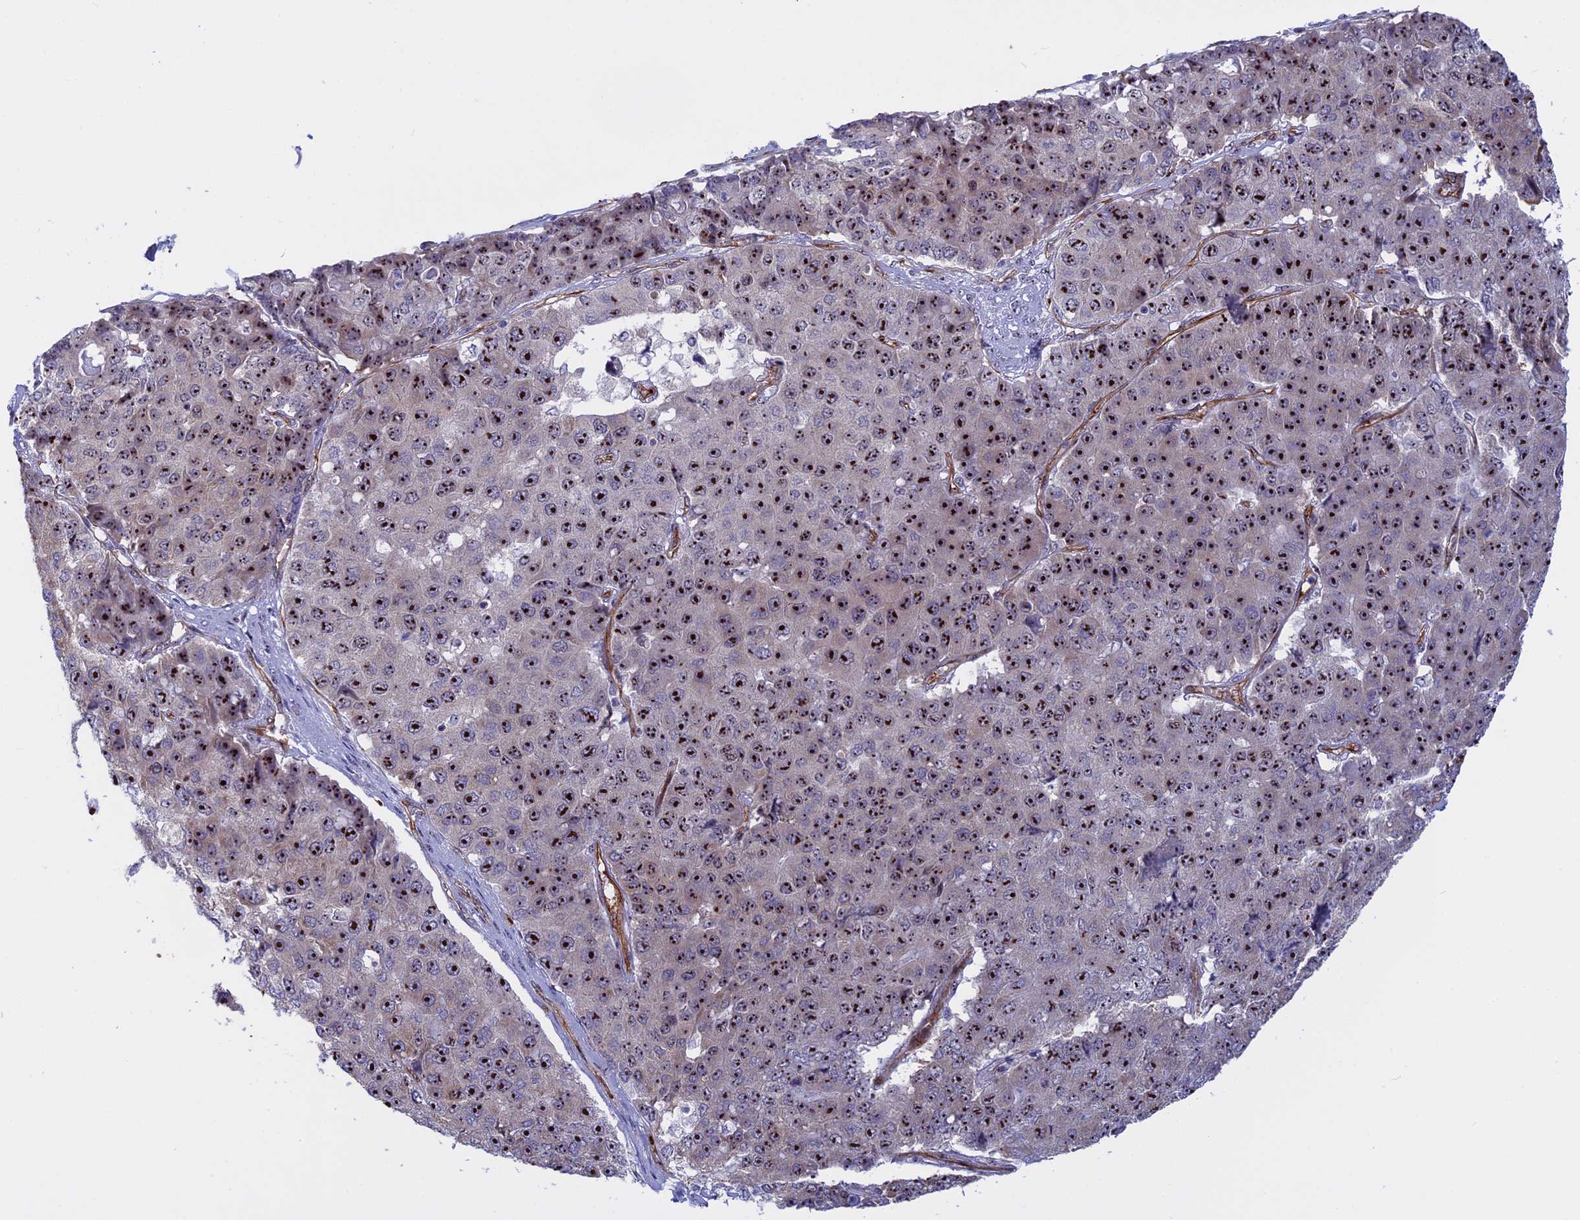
{"staining": {"intensity": "strong", "quantity": ">75%", "location": "nuclear"}, "tissue": "pancreatic cancer", "cell_type": "Tumor cells", "image_type": "cancer", "snomed": [{"axis": "morphology", "description": "Adenocarcinoma, NOS"}, {"axis": "topography", "description": "Pancreas"}], "caption": "Strong nuclear protein expression is present in approximately >75% of tumor cells in pancreatic adenocarcinoma. Immunohistochemistry stains the protein of interest in brown and the nuclei are stained blue.", "gene": "DBNDD1", "patient": {"sex": "male", "age": 50}}